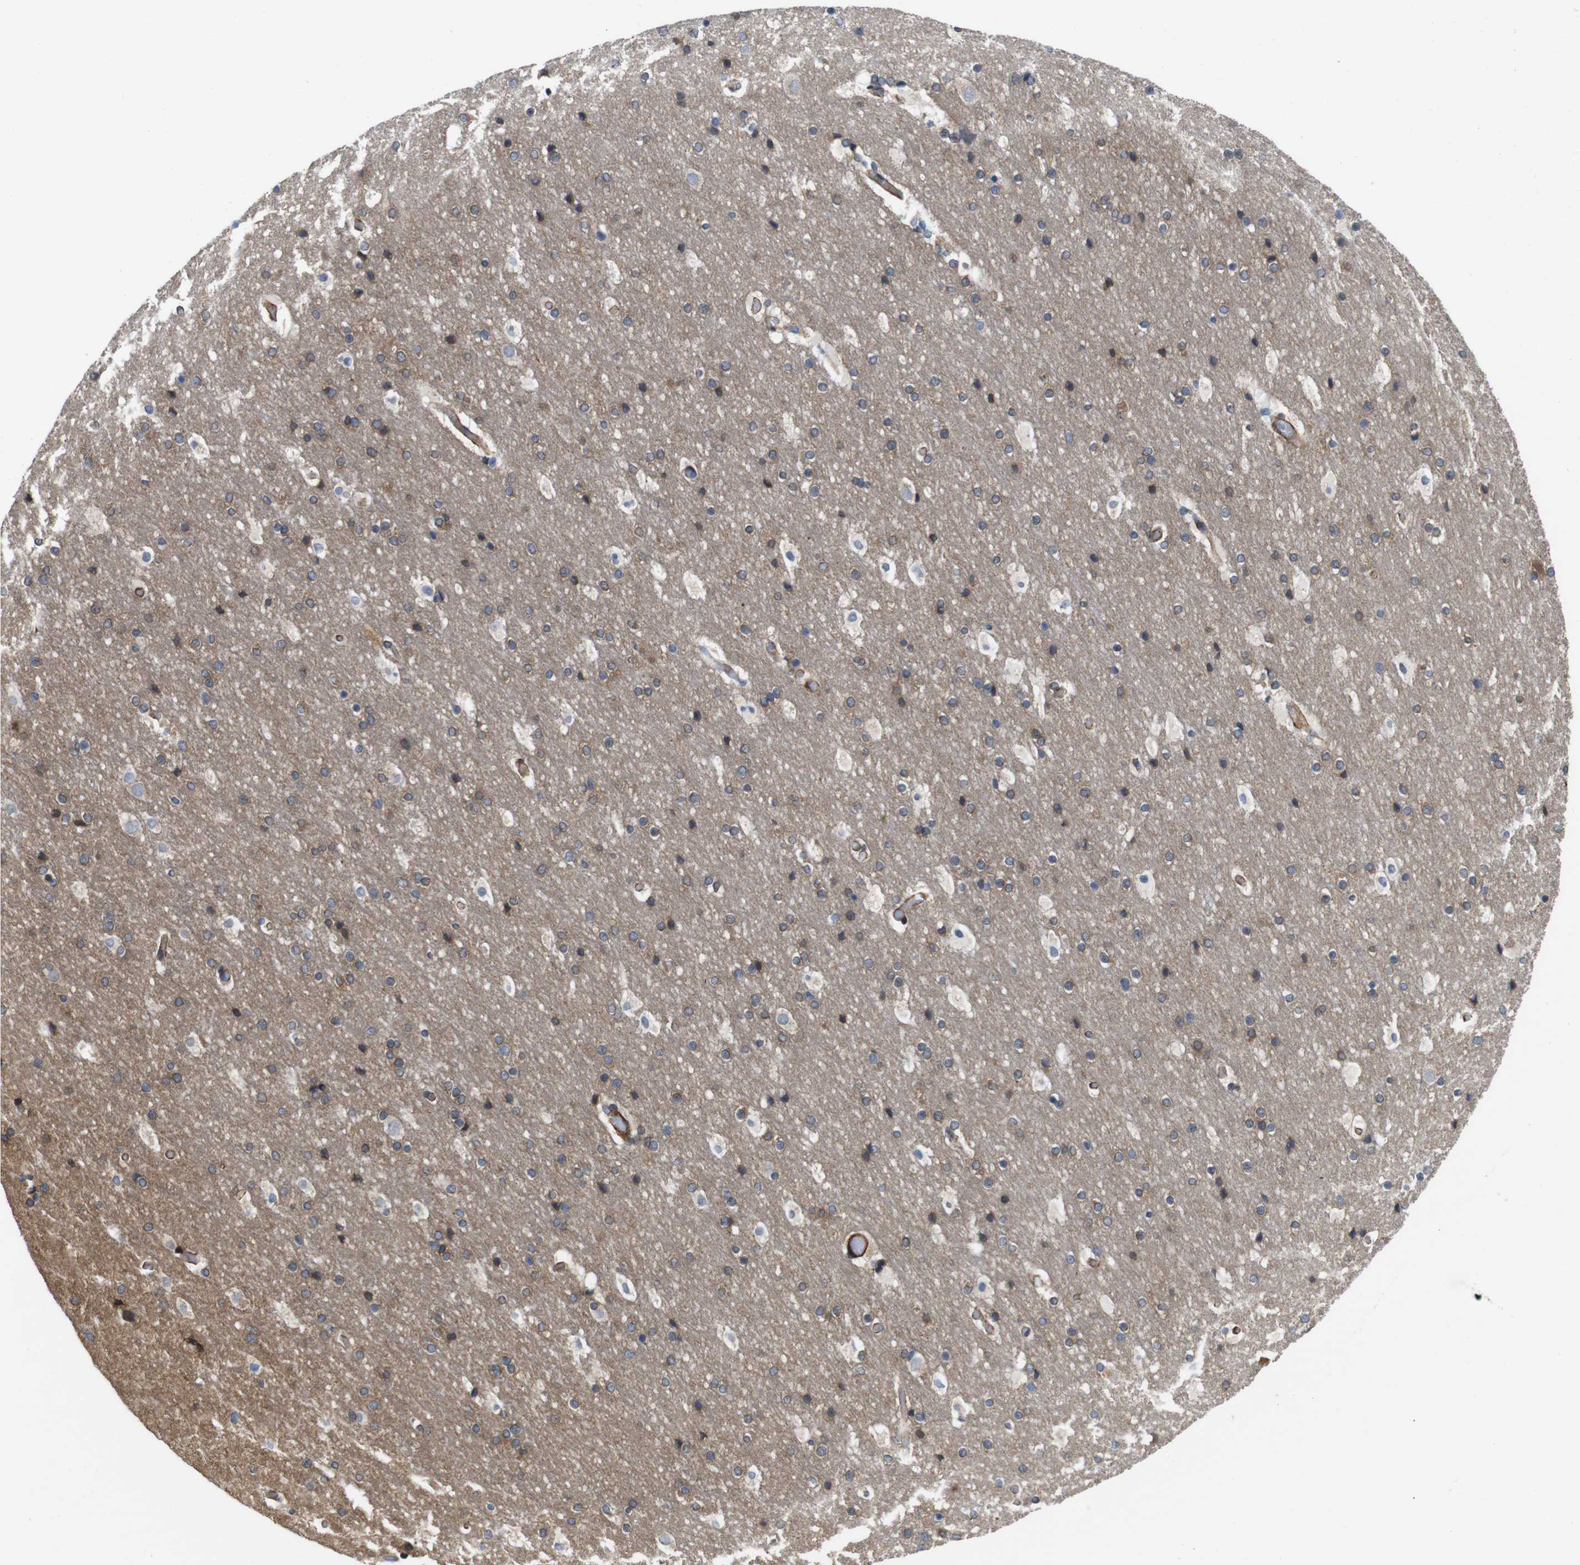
{"staining": {"intensity": "strong", "quantity": ">75%", "location": "cytoplasmic/membranous"}, "tissue": "cerebral cortex", "cell_type": "Endothelial cells", "image_type": "normal", "snomed": [{"axis": "morphology", "description": "Normal tissue, NOS"}, {"axis": "topography", "description": "Cerebral cortex"}], "caption": "This photomicrograph exhibits immunohistochemistry (IHC) staining of unremarkable cerebral cortex, with high strong cytoplasmic/membranous positivity in approximately >75% of endothelial cells.", "gene": "GGT7", "patient": {"sex": "male", "age": 57}}